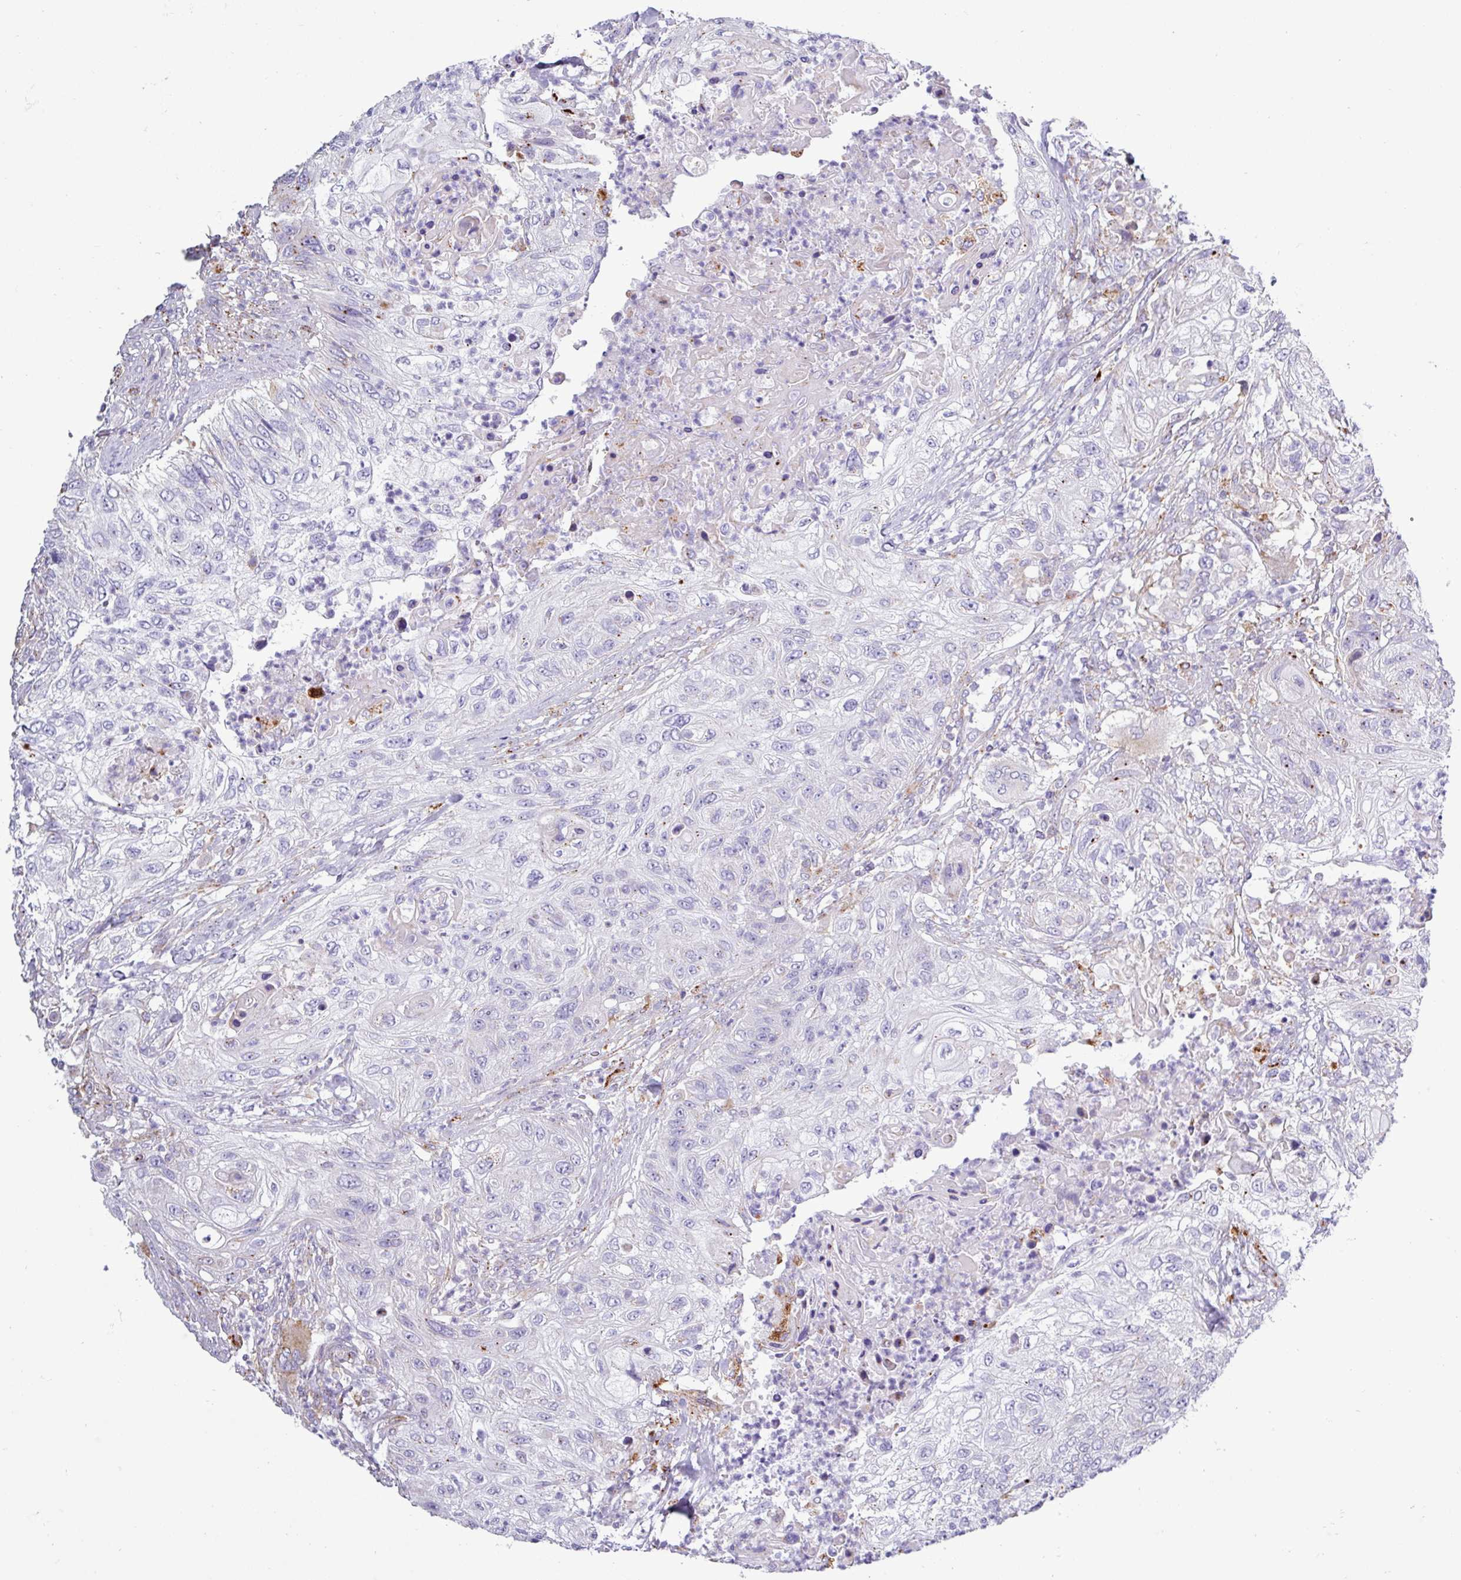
{"staining": {"intensity": "weak", "quantity": "<25%", "location": "cytoplasmic/membranous,nuclear"}, "tissue": "urothelial cancer", "cell_type": "Tumor cells", "image_type": "cancer", "snomed": [{"axis": "morphology", "description": "Urothelial carcinoma, High grade"}, {"axis": "topography", "description": "Urinary bladder"}], "caption": "Human urothelial carcinoma (high-grade) stained for a protein using IHC shows no expression in tumor cells.", "gene": "AMIGO2", "patient": {"sex": "female", "age": 60}}